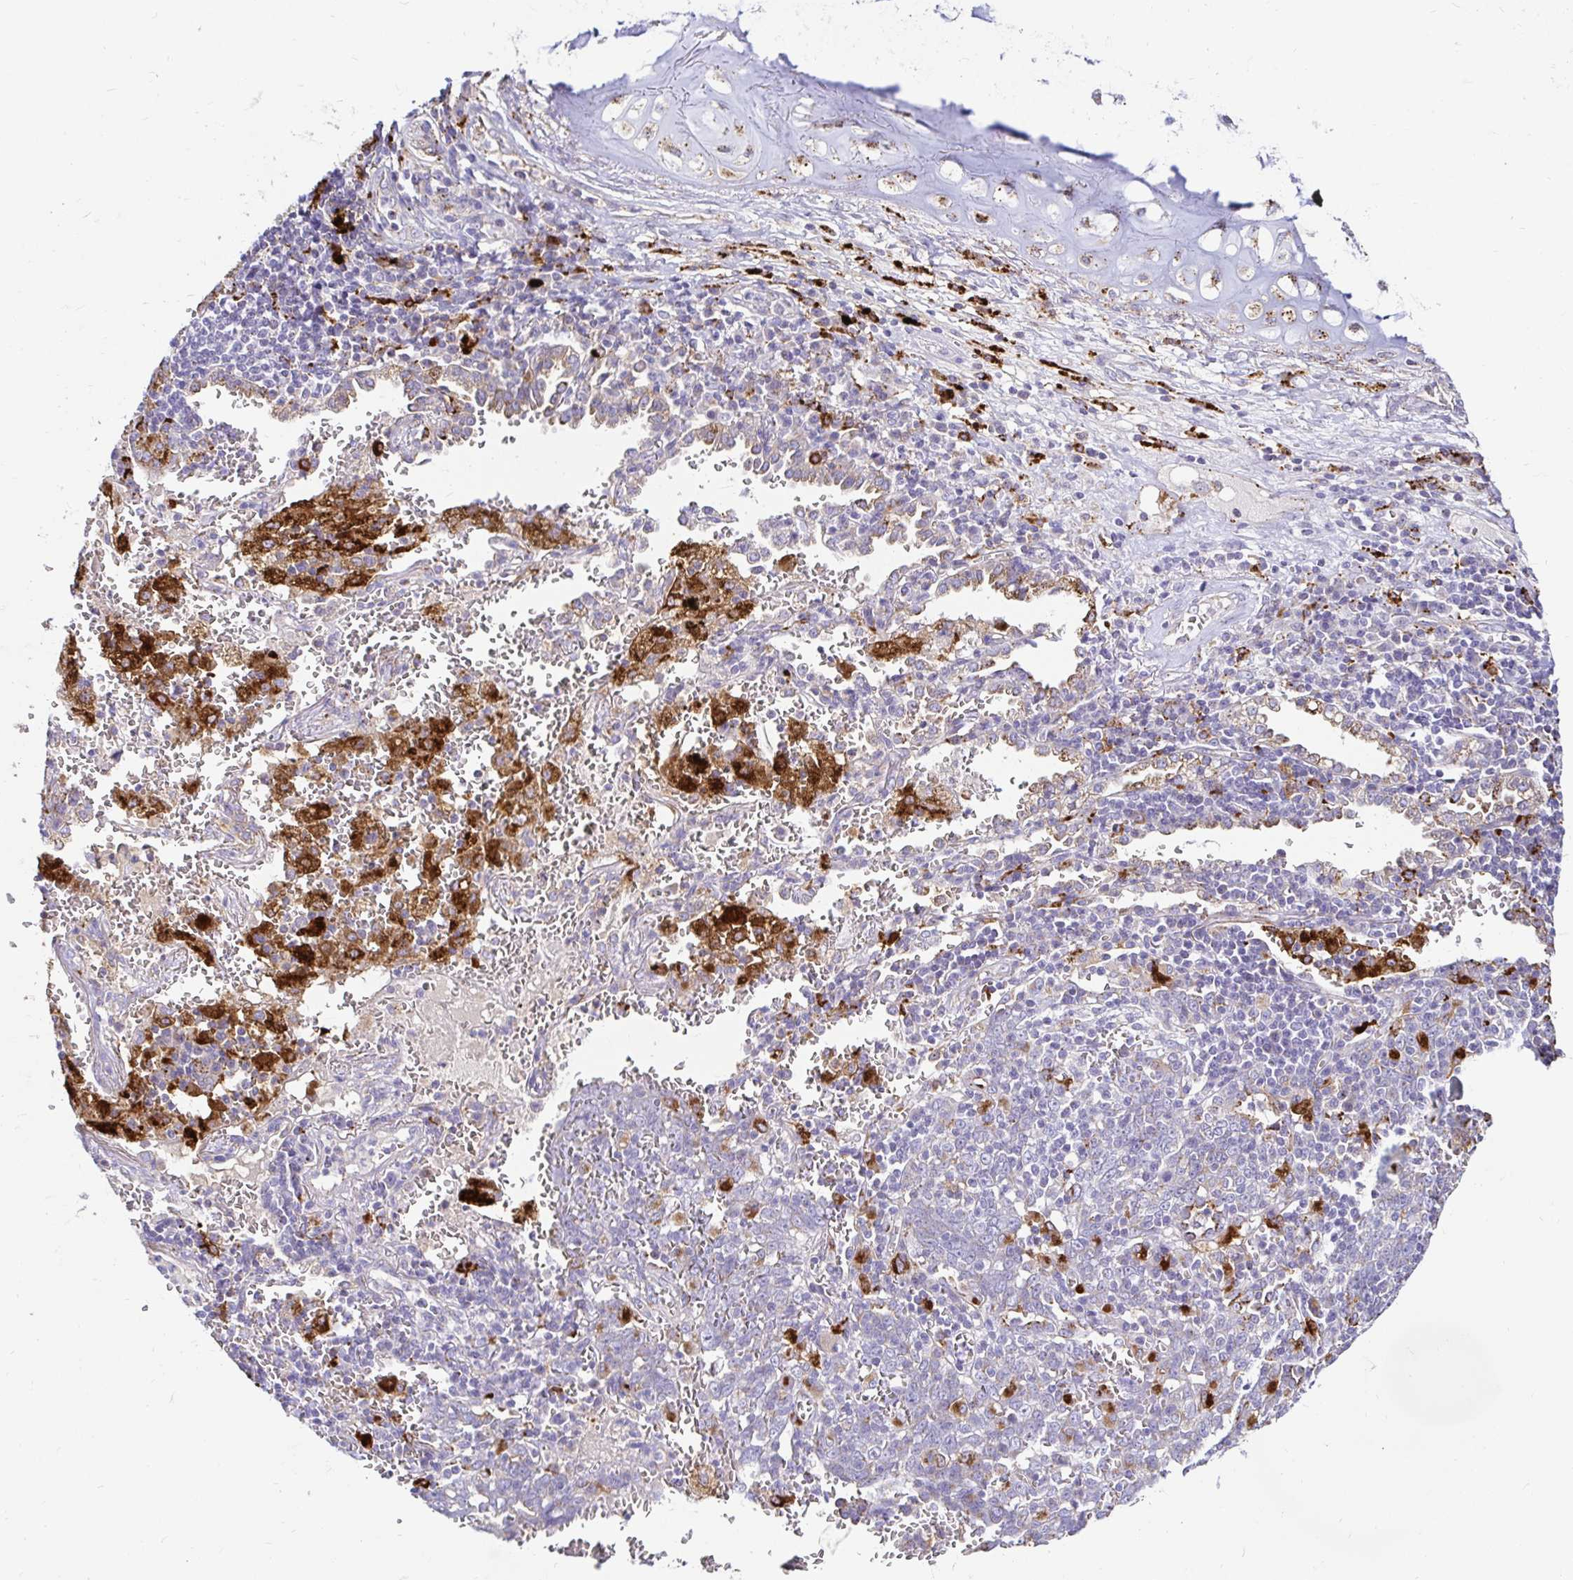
{"staining": {"intensity": "negative", "quantity": "none", "location": "none"}, "tissue": "lung cancer", "cell_type": "Tumor cells", "image_type": "cancer", "snomed": [{"axis": "morphology", "description": "Squamous cell carcinoma, NOS"}, {"axis": "topography", "description": "Lung"}], "caption": "A histopathology image of human lung squamous cell carcinoma is negative for staining in tumor cells.", "gene": "FUCA1", "patient": {"sex": "female", "age": 72}}